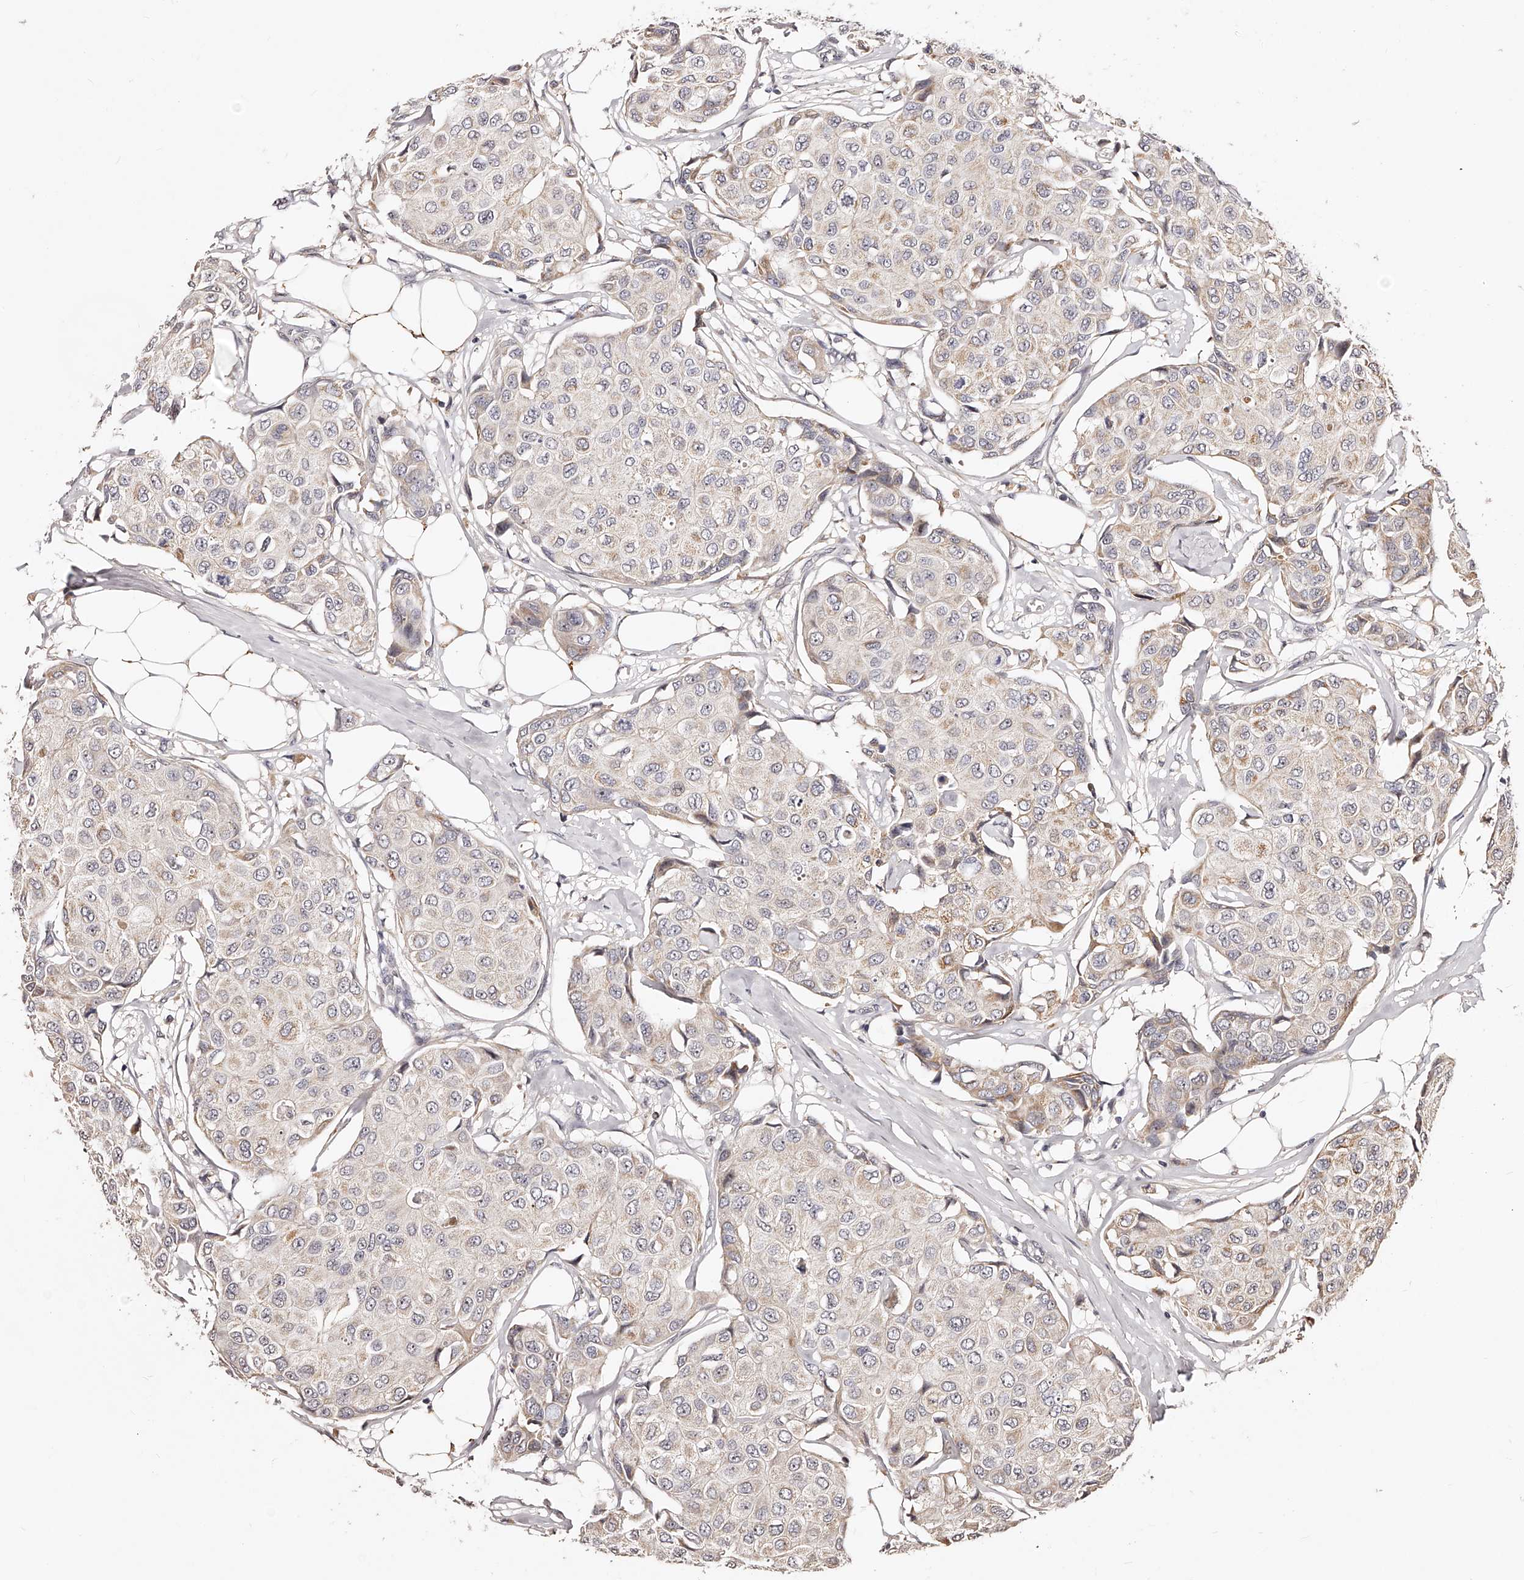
{"staining": {"intensity": "weak", "quantity": "<25%", "location": "cytoplasmic/membranous"}, "tissue": "breast cancer", "cell_type": "Tumor cells", "image_type": "cancer", "snomed": [{"axis": "morphology", "description": "Duct carcinoma"}, {"axis": "topography", "description": "Breast"}], "caption": "A photomicrograph of breast cancer (infiltrating ductal carcinoma) stained for a protein displays no brown staining in tumor cells. (IHC, brightfield microscopy, high magnification).", "gene": "ZNF502", "patient": {"sex": "female", "age": 80}}